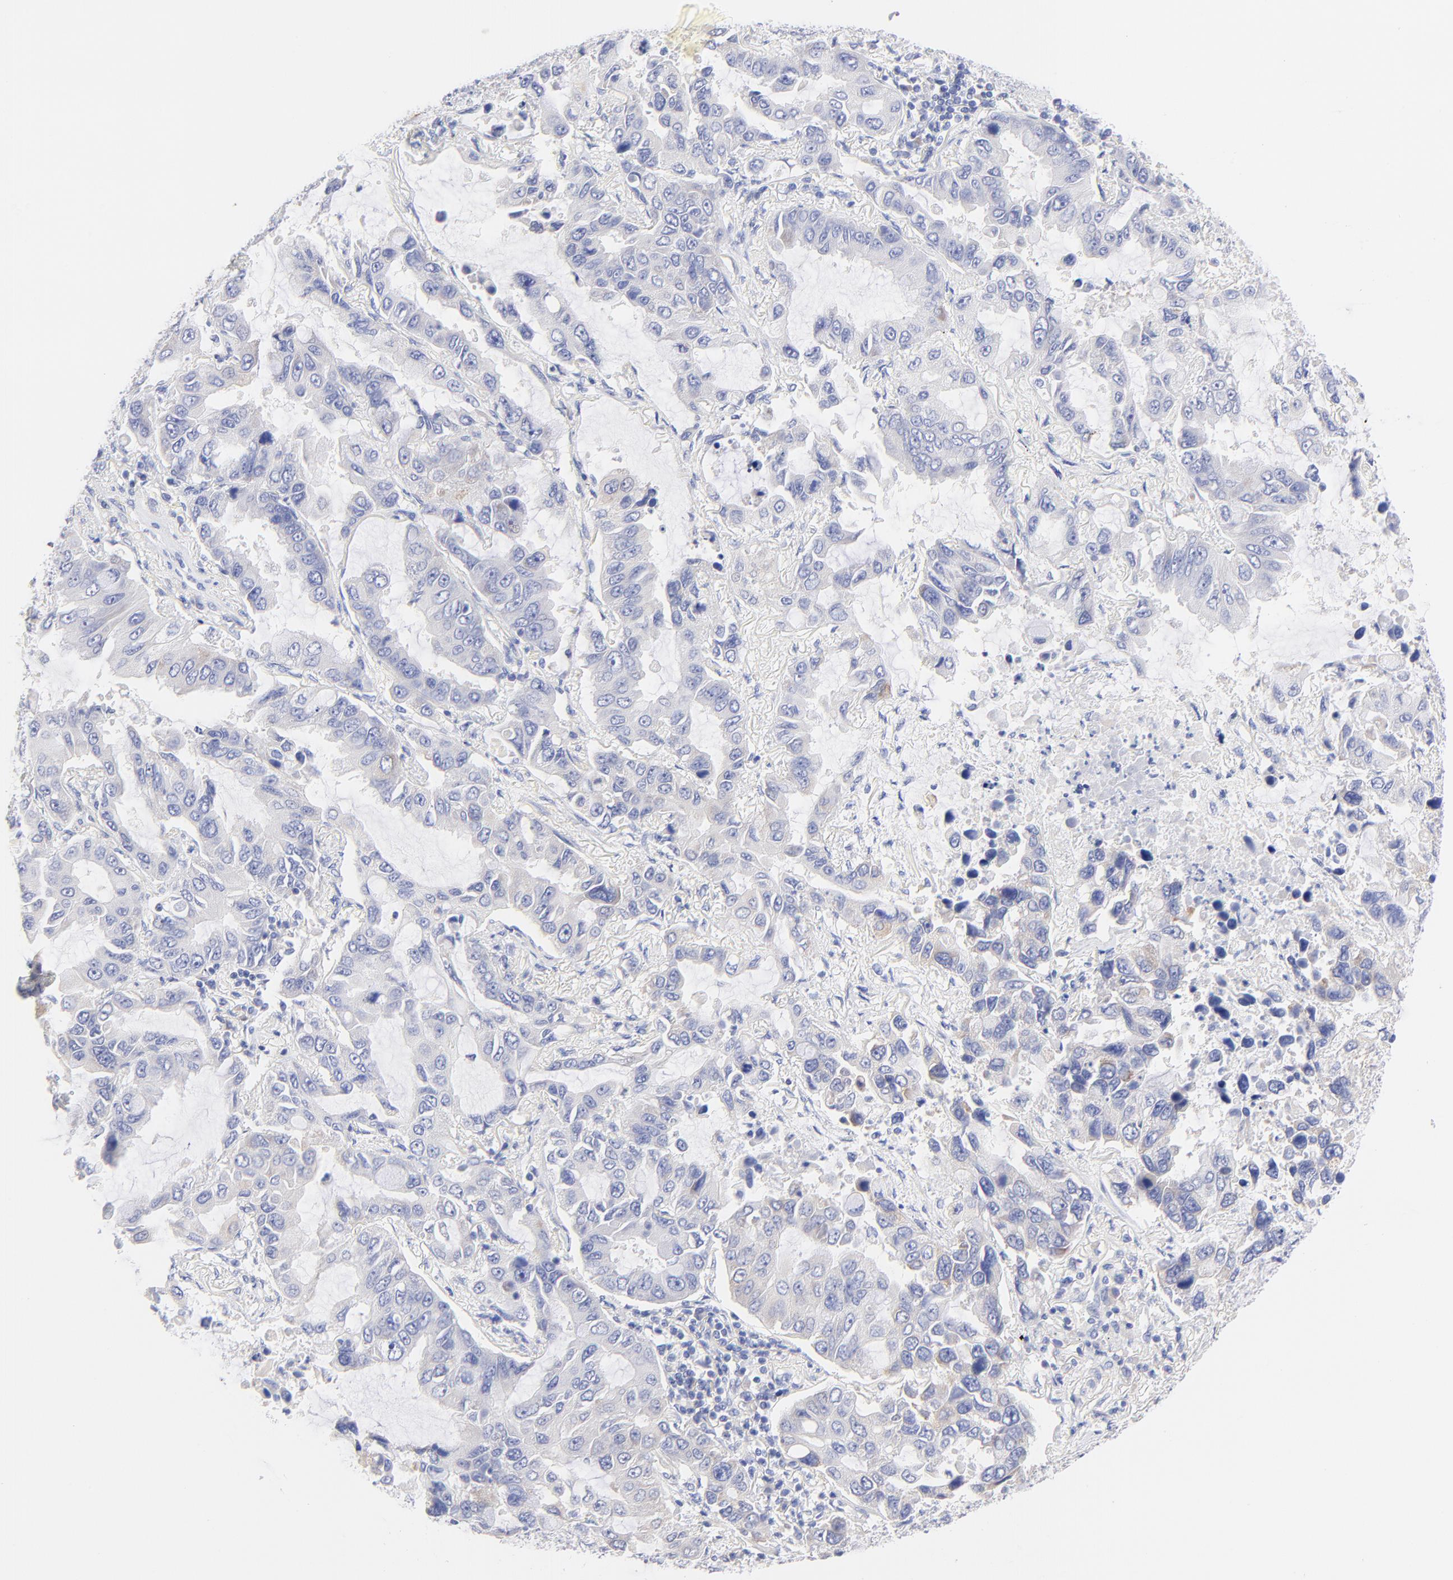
{"staining": {"intensity": "weak", "quantity": "<25%", "location": "cytoplasmic/membranous"}, "tissue": "lung cancer", "cell_type": "Tumor cells", "image_type": "cancer", "snomed": [{"axis": "morphology", "description": "Adenocarcinoma, NOS"}, {"axis": "topography", "description": "Lung"}], "caption": "Immunohistochemistry (IHC) photomicrograph of human lung adenocarcinoma stained for a protein (brown), which reveals no expression in tumor cells.", "gene": "EBP", "patient": {"sex": "male", "age": 64}}